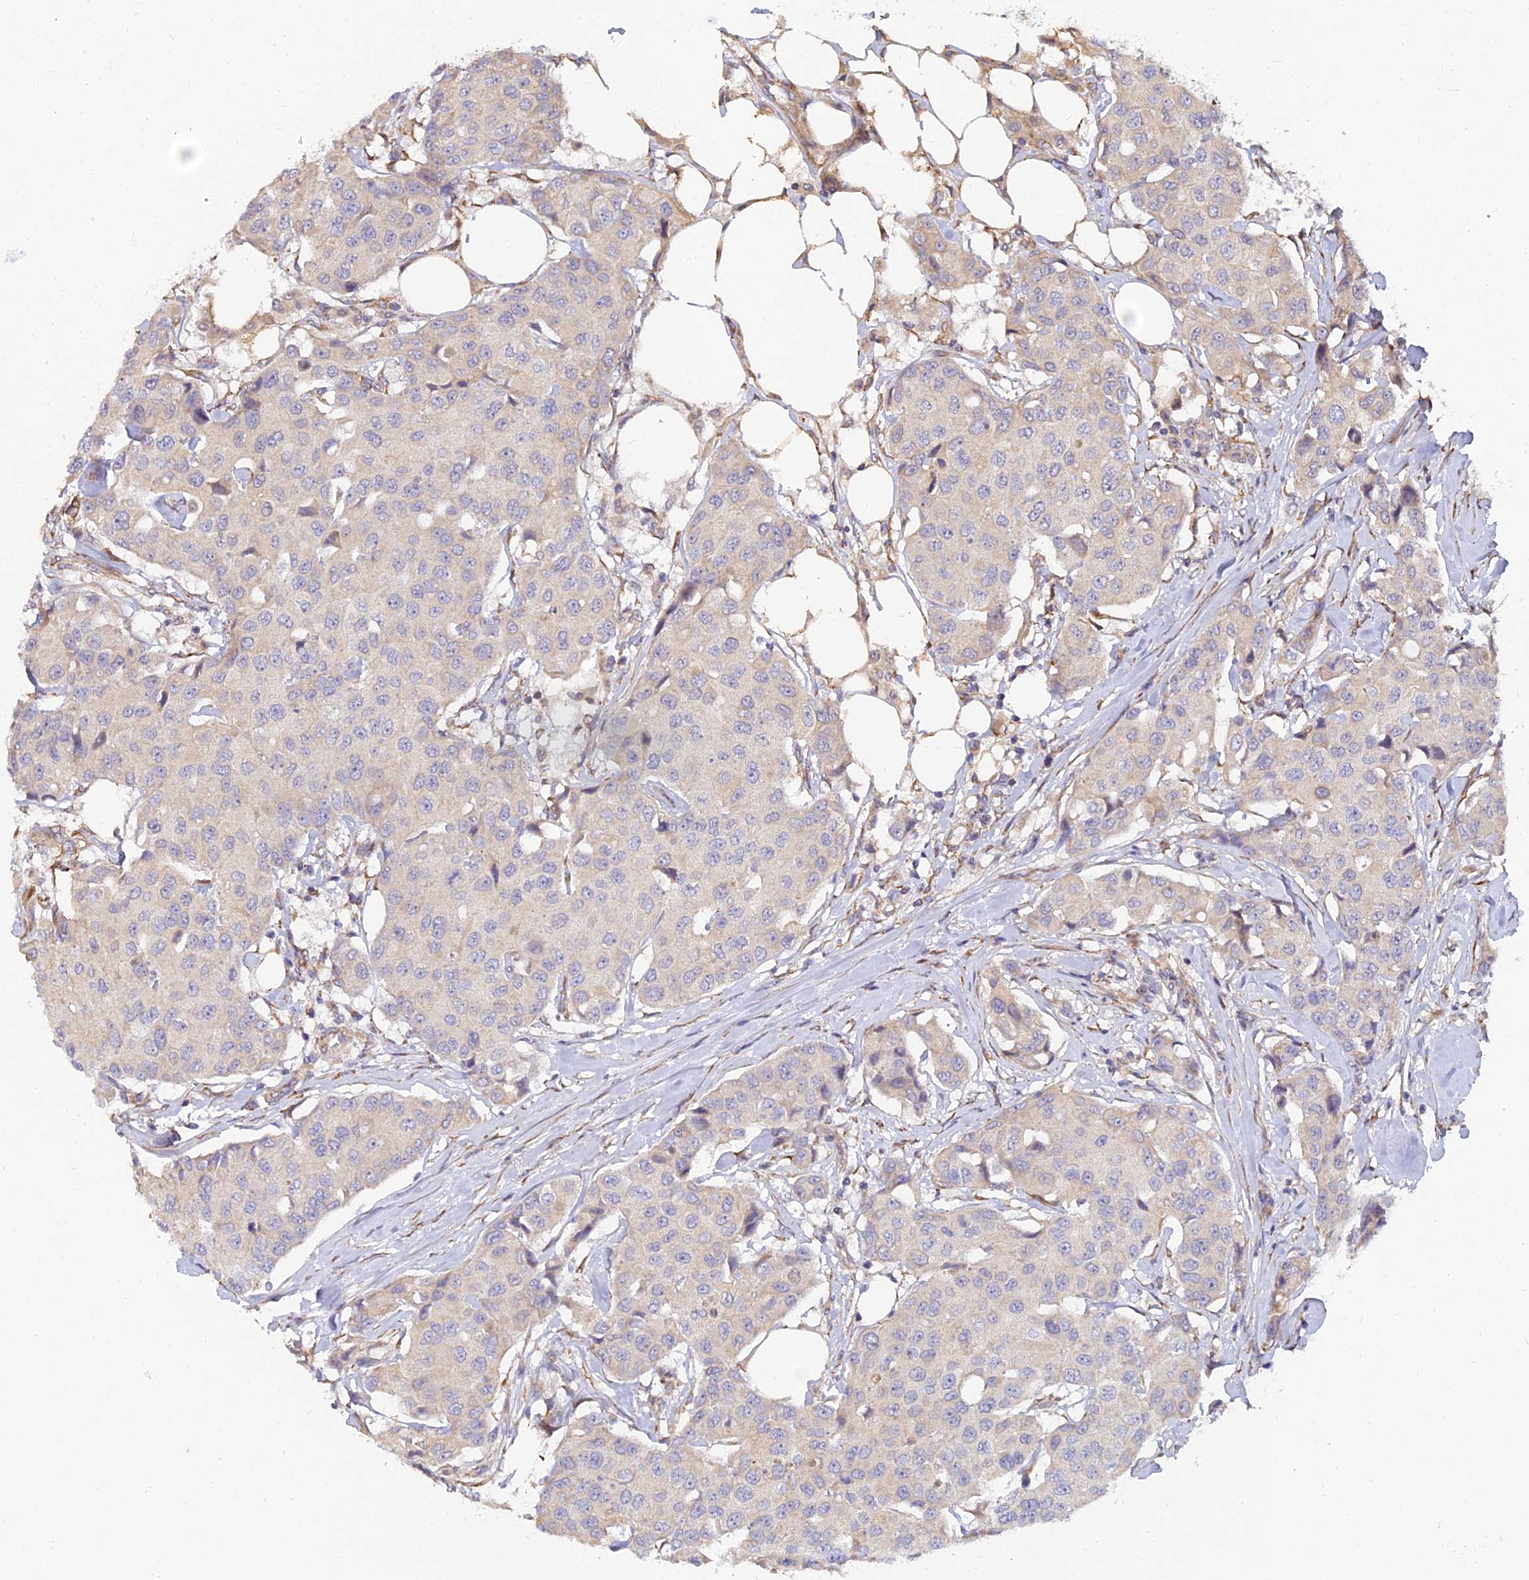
{"staining": {"intensity": "negative", "quantity": "none", "location": "none"}, "tissue": "breast cancer", "cell_type": "Tumor cells", "image_type": "cancer", "snomed": [{"axis": "morphology", "description": "Duct carcinoma"}, {"axis": "topography", "description": "Breast"}], "caption": "Breast cancer (infiltrating ductal carcinoma) was stained to show a protein in brown. There is no significant staining in tumor cells. Brightfield microscopy of IHC stained with DAB (brown) and hematoxylin (blue), captured at high magnification.", "gene": "ARL8B", "patient": {"sex": "female", "age": 80}}